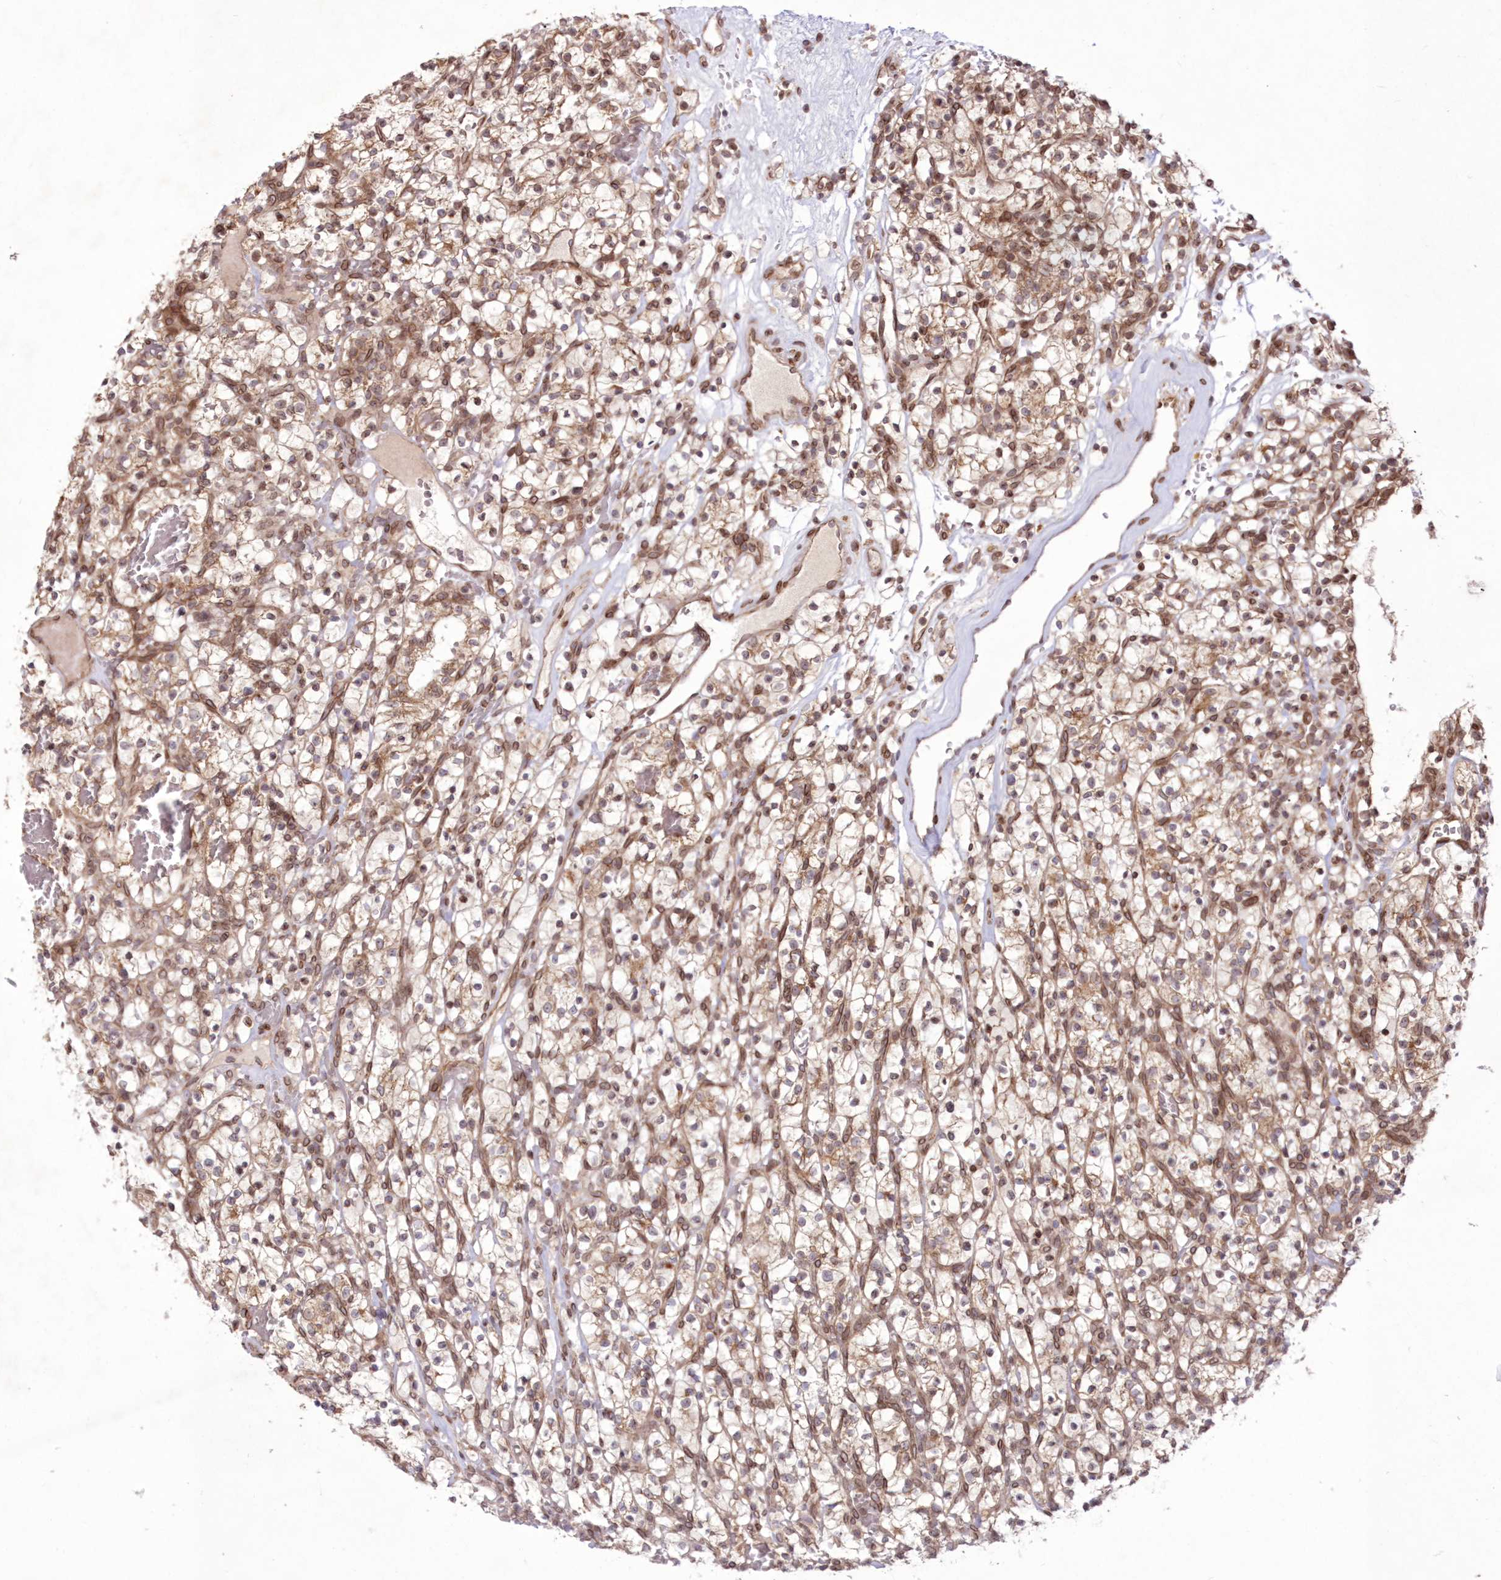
{"staining": {"intensity": "moderate", "quantity": ">75%", "location": "cytoplasmic/membranous,nuclear"}, "tissue": "renal cancer", "cell_type": "Tumor cells", "image_type": "cancer", "snomed": [{"axis": "morphology", "description": "Adenocarcinoma, NOS"}, {"axis": "topography", "description": "Kidney"}], "caption": "Immunohistochemical staining of human adenocarcinoma (renal) demonstrates medium levels of moderate cytoplasmic/membranous and nuclear protein positivity in about >75% of tumor cells.", "gene": "DNAJC27", "patient": {"sex": "female", "age": 57}}